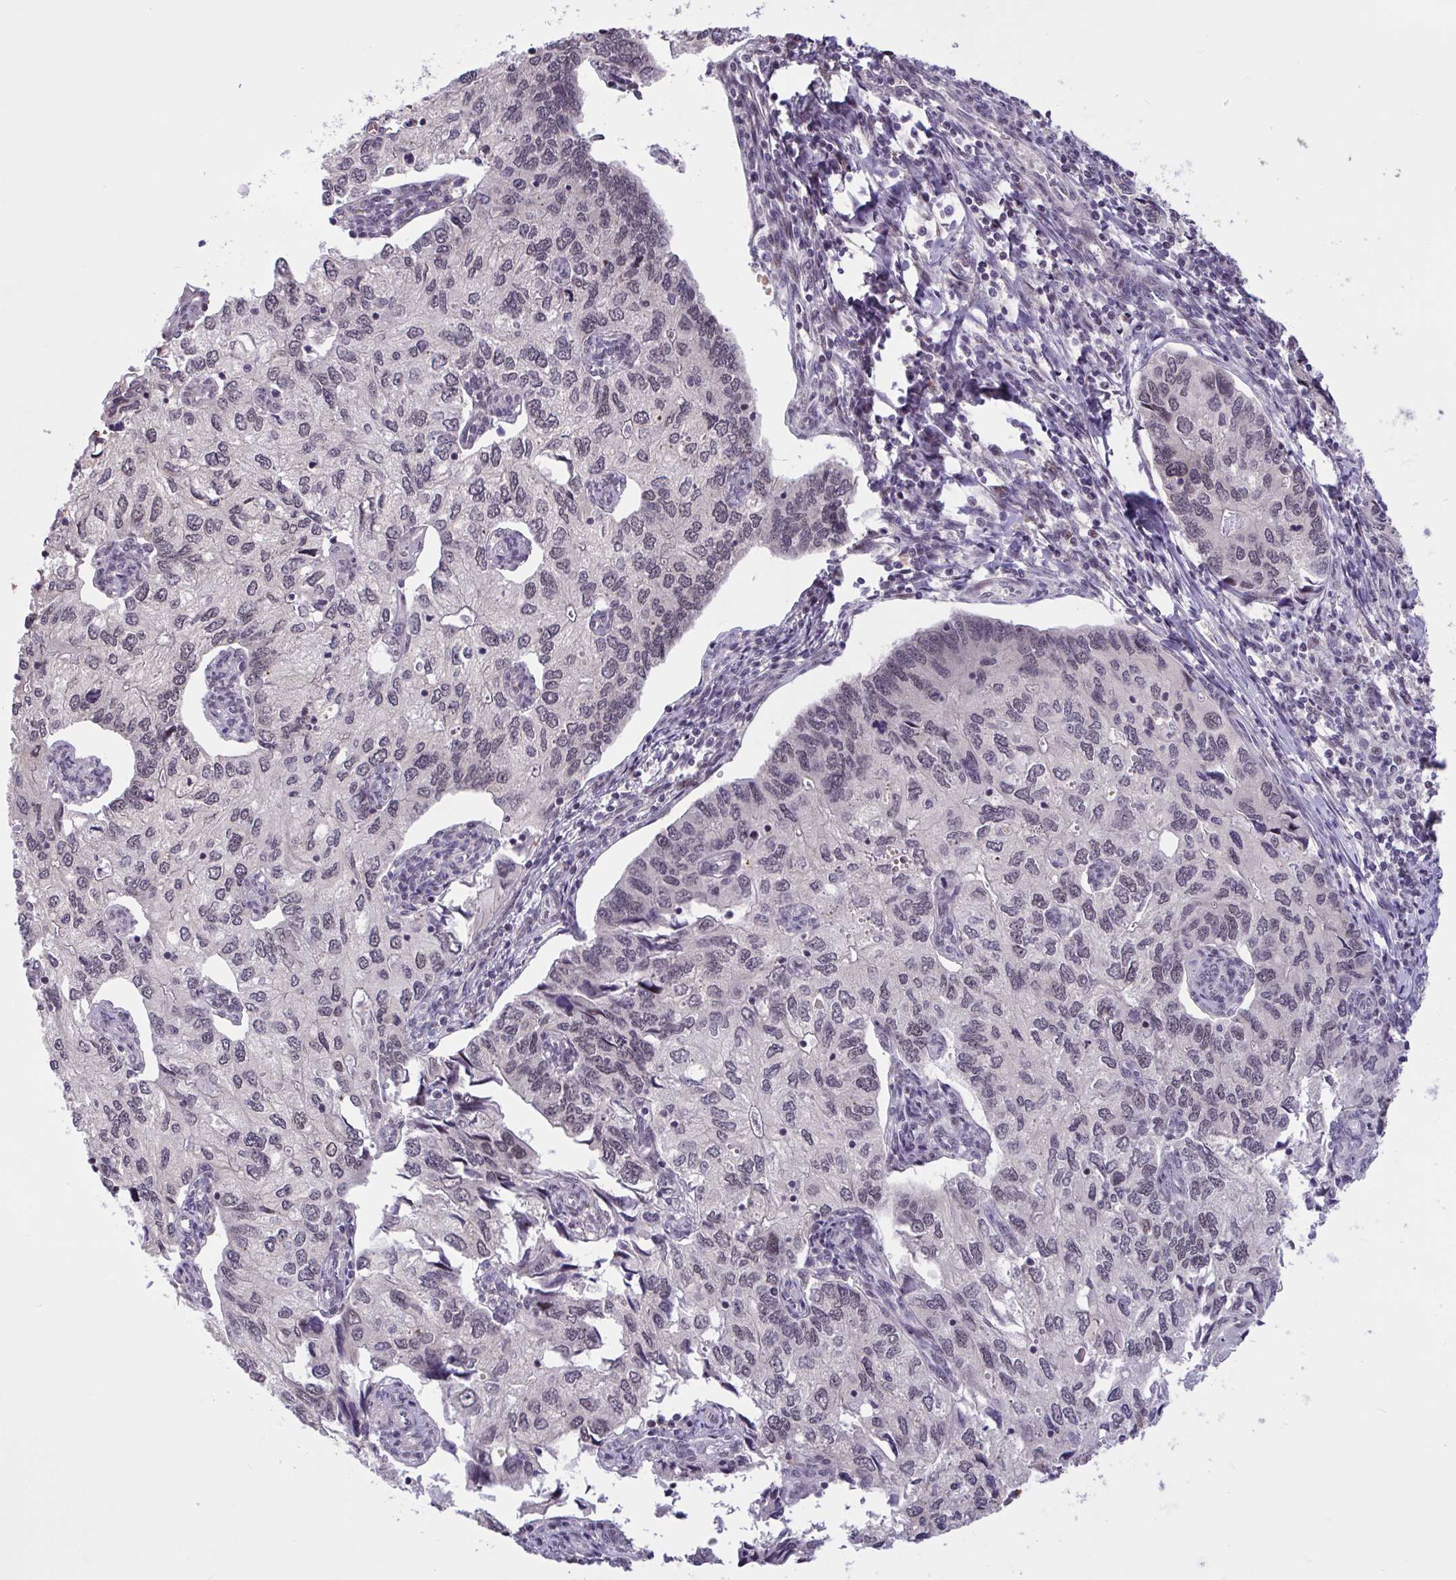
{"staining": {"intensity": "negative", "quantity": "none", "location": "none"}, "tissue": "endometrial cancer", "cell_type": "Tumor cells", "image_type": "cancer", "snomed": [{"axis": "morphology", "description": "Carcinoma, NOS"}, {"axis": "topography", "description": "Uterus"}], "caption": "An immunohistochemistry (IHC) photomicrograph of endometrial cancer (carcinoma) is shown. There is no staining in tumor cells of endometrial cancer (carcinoma). (Stains: DAB (3,3'-diaminobenzidine) immunohistochemistry with hematoxylin counter stain, Microscopy: brightfield microscopy at high magnification).", "gene": "ZNF414", "patient": {"sex": "female", "age": 76}}